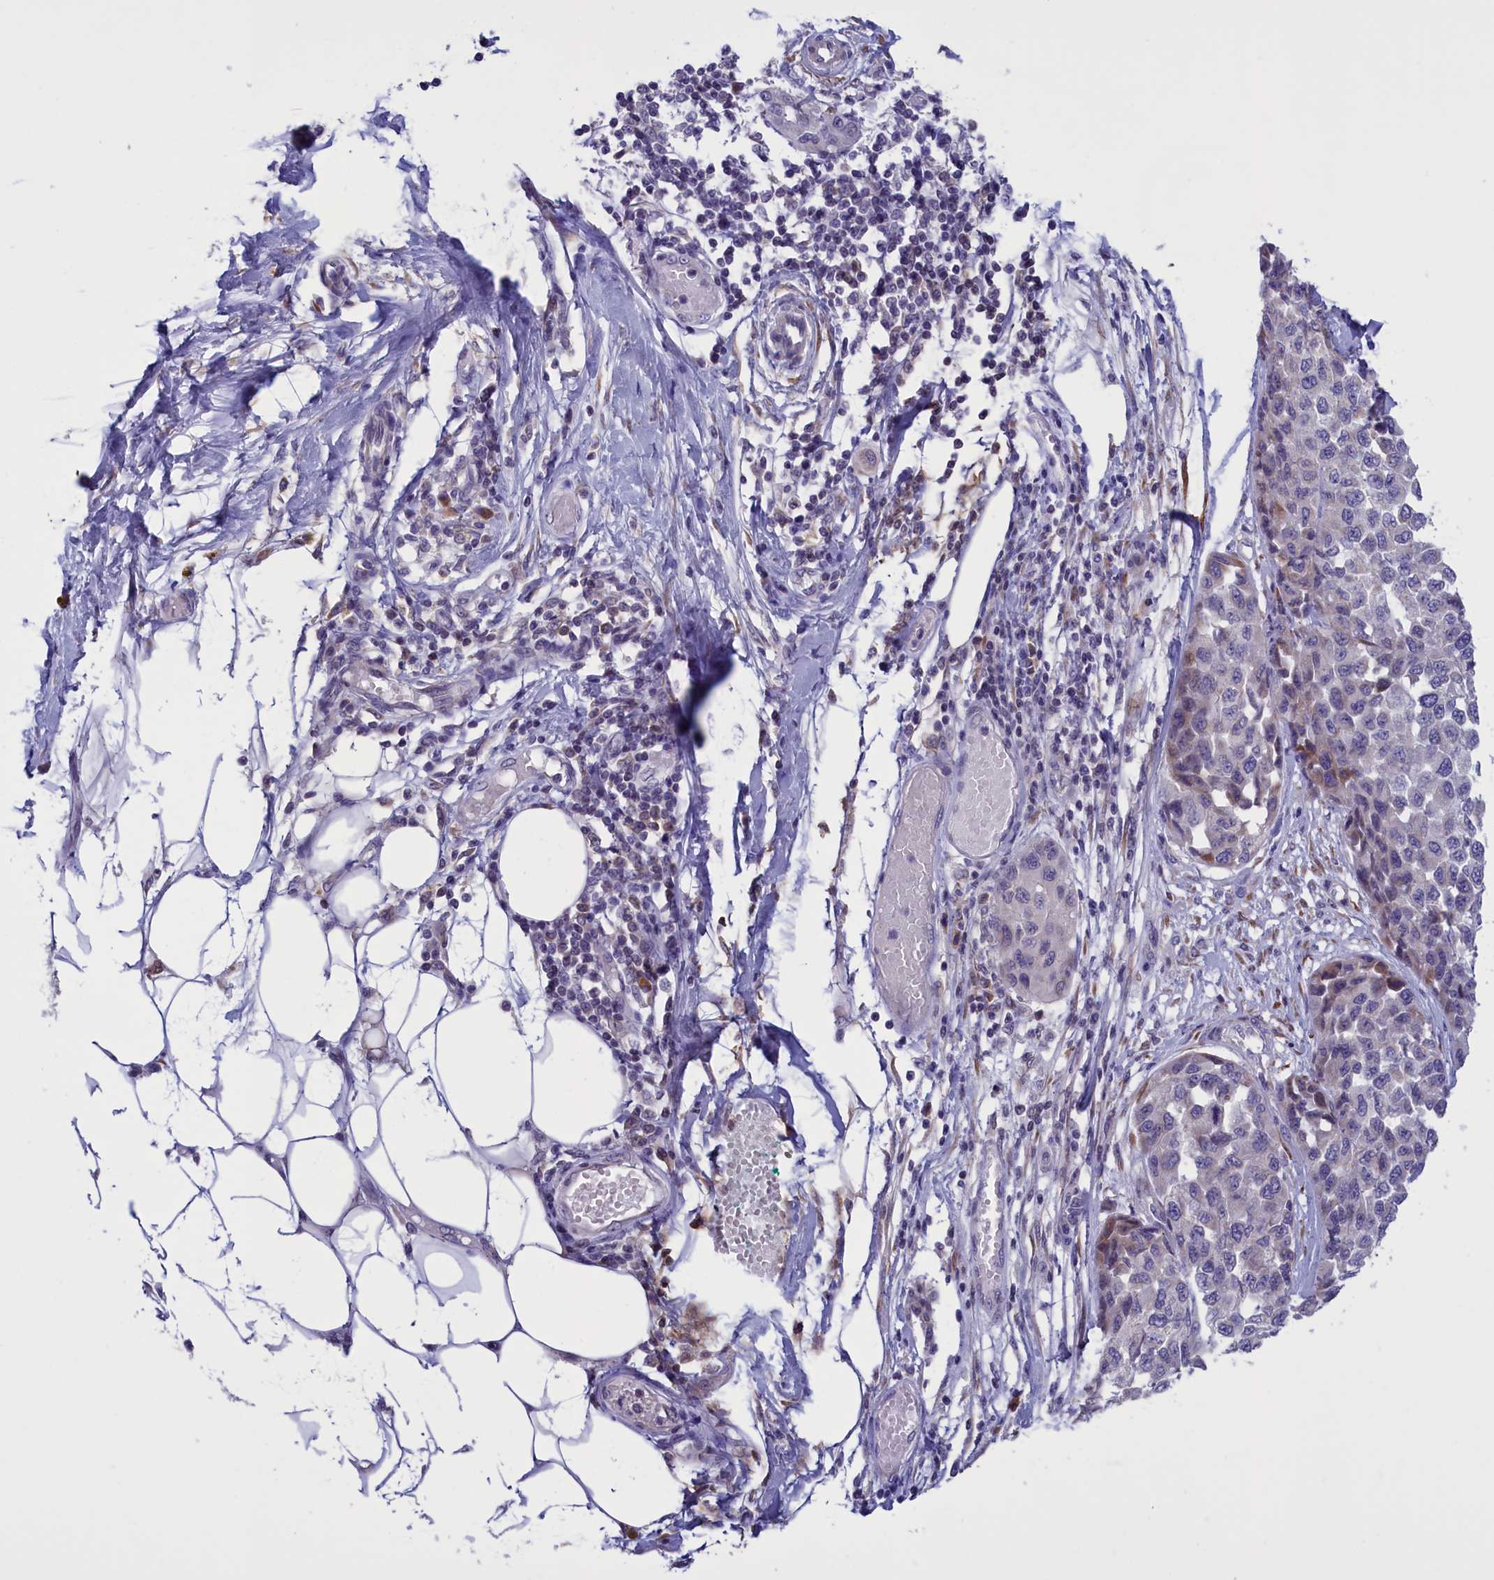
{"staining": {"intensity": "negative", "quantity": "none", "location": "none"}, "tissue": "melanoma", "cell_type": "Tumor cells", "image_type": "cancer", "snomed": [{"axis": "morphology", "description": "Normal tissue, NOS"}, {"axis": "morphology", "description": "Malignant melanoma, NOS"}, {"axis": "topography", "description": "Skin"}], "caption": "Immunohistochemistry (IHC) micrograph of neoplastic tissue: human malignant melanoma stained with DAB (3,3'-diaminobenzidine) reveals no significant protein positivity in tumor cells.", "gene": "PARS2", "patient": {"sex": "male", "age": 62}}